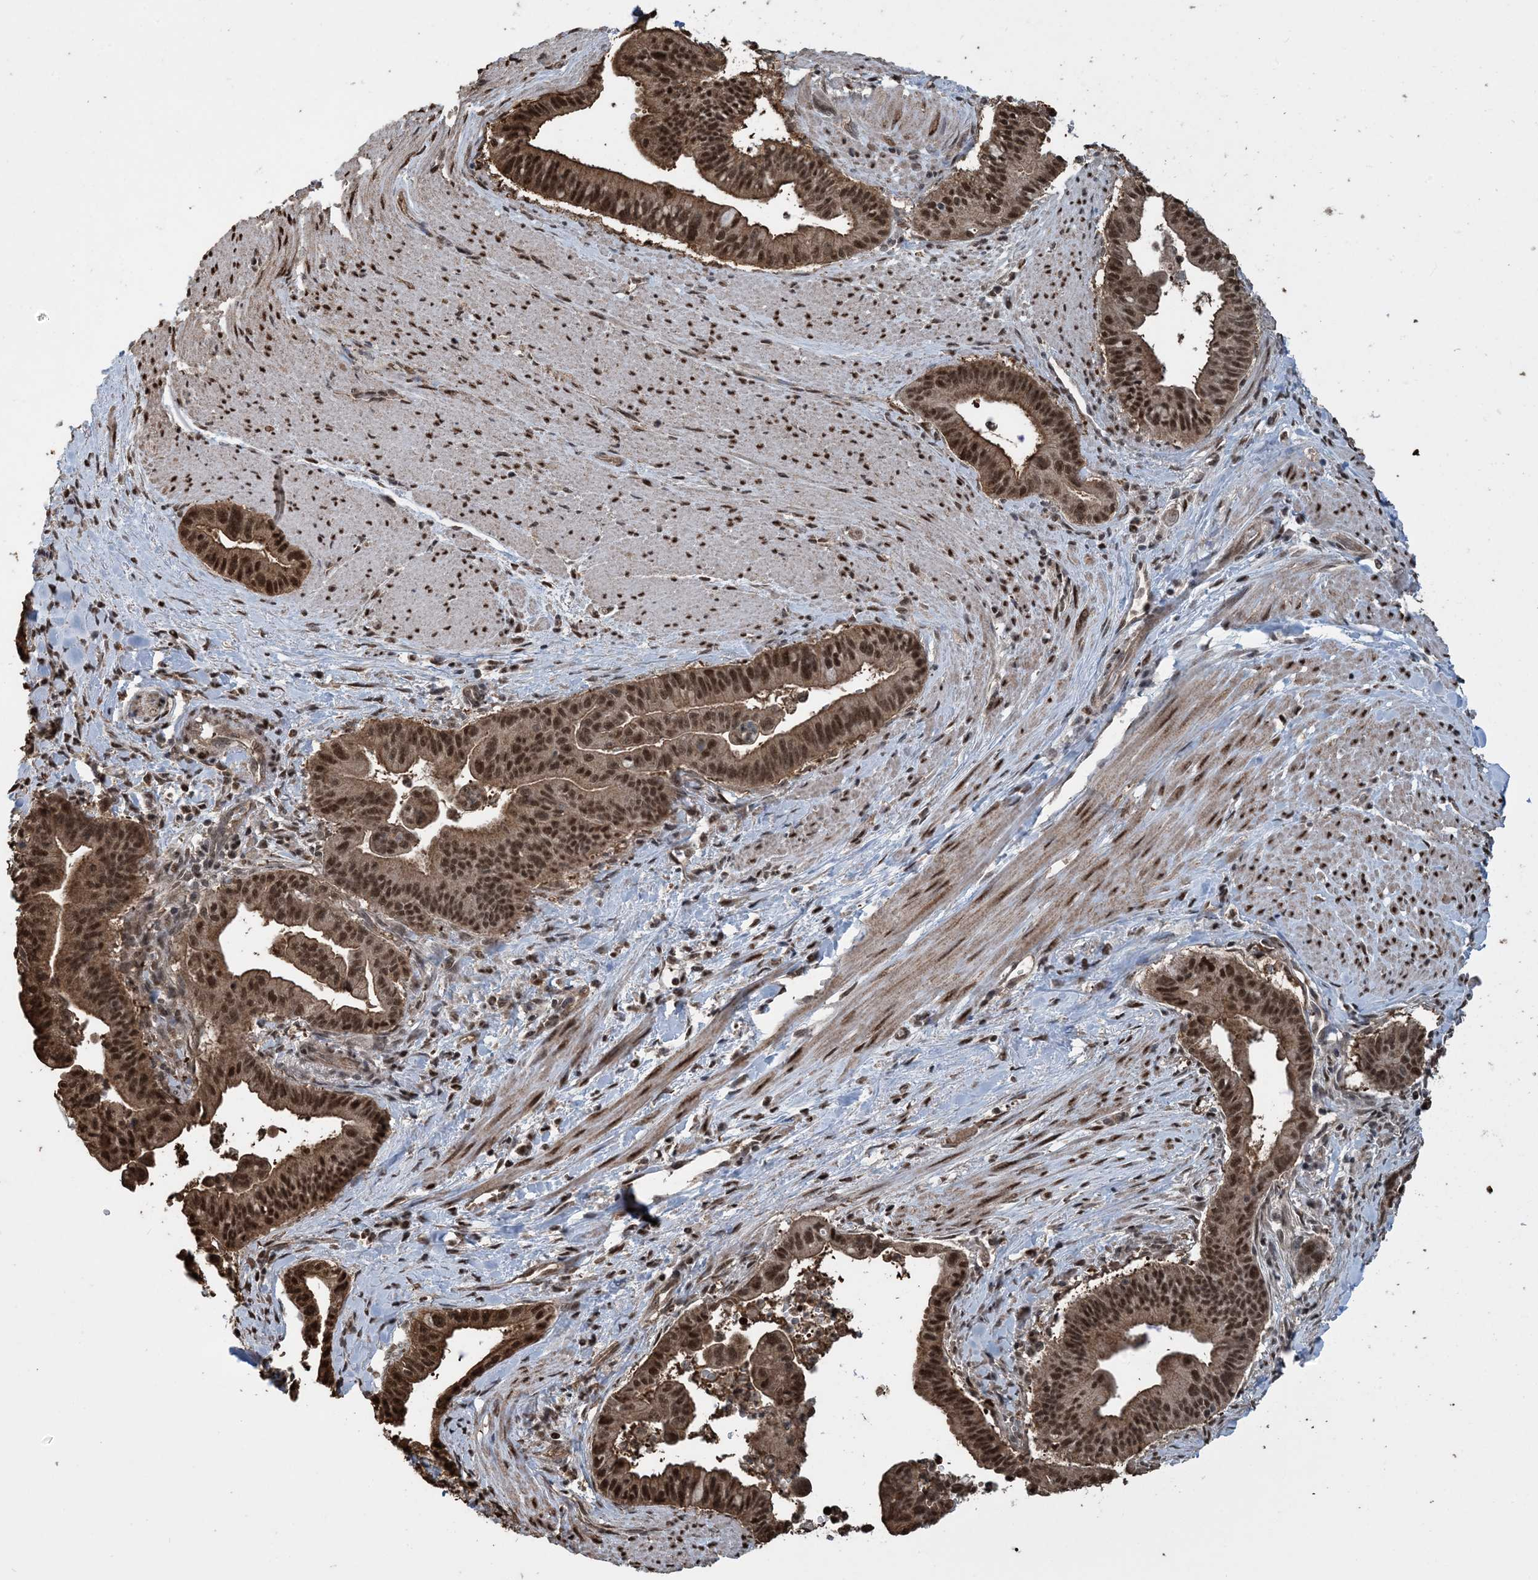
{"staining": {"intensity": "strong", "quantity": ">75%", "location": "cytoplasmic/membranous,nuclear"}, "tissue": "pancreatic cancer", "cell_type": "Tumor cells", "image_type": "cancer", "snomed": [{"axis": "morphology", "description": "Adenocarcinoma, NOS"}, {"axis": "topography", "description": "Pancreas"}], "caption": "Adenocarcinoma (pancreatic) stained with IHC exhibits strong cytoplasmic/membranous and nuclear positivity in about >75% of tumor cells. (DAB (3,3'-diaminobenzidine) = brown stain, brightfield microscopy at high magnification).", "gene": "HSPA1A", "patient": {"sex": "male", "age": 70}}